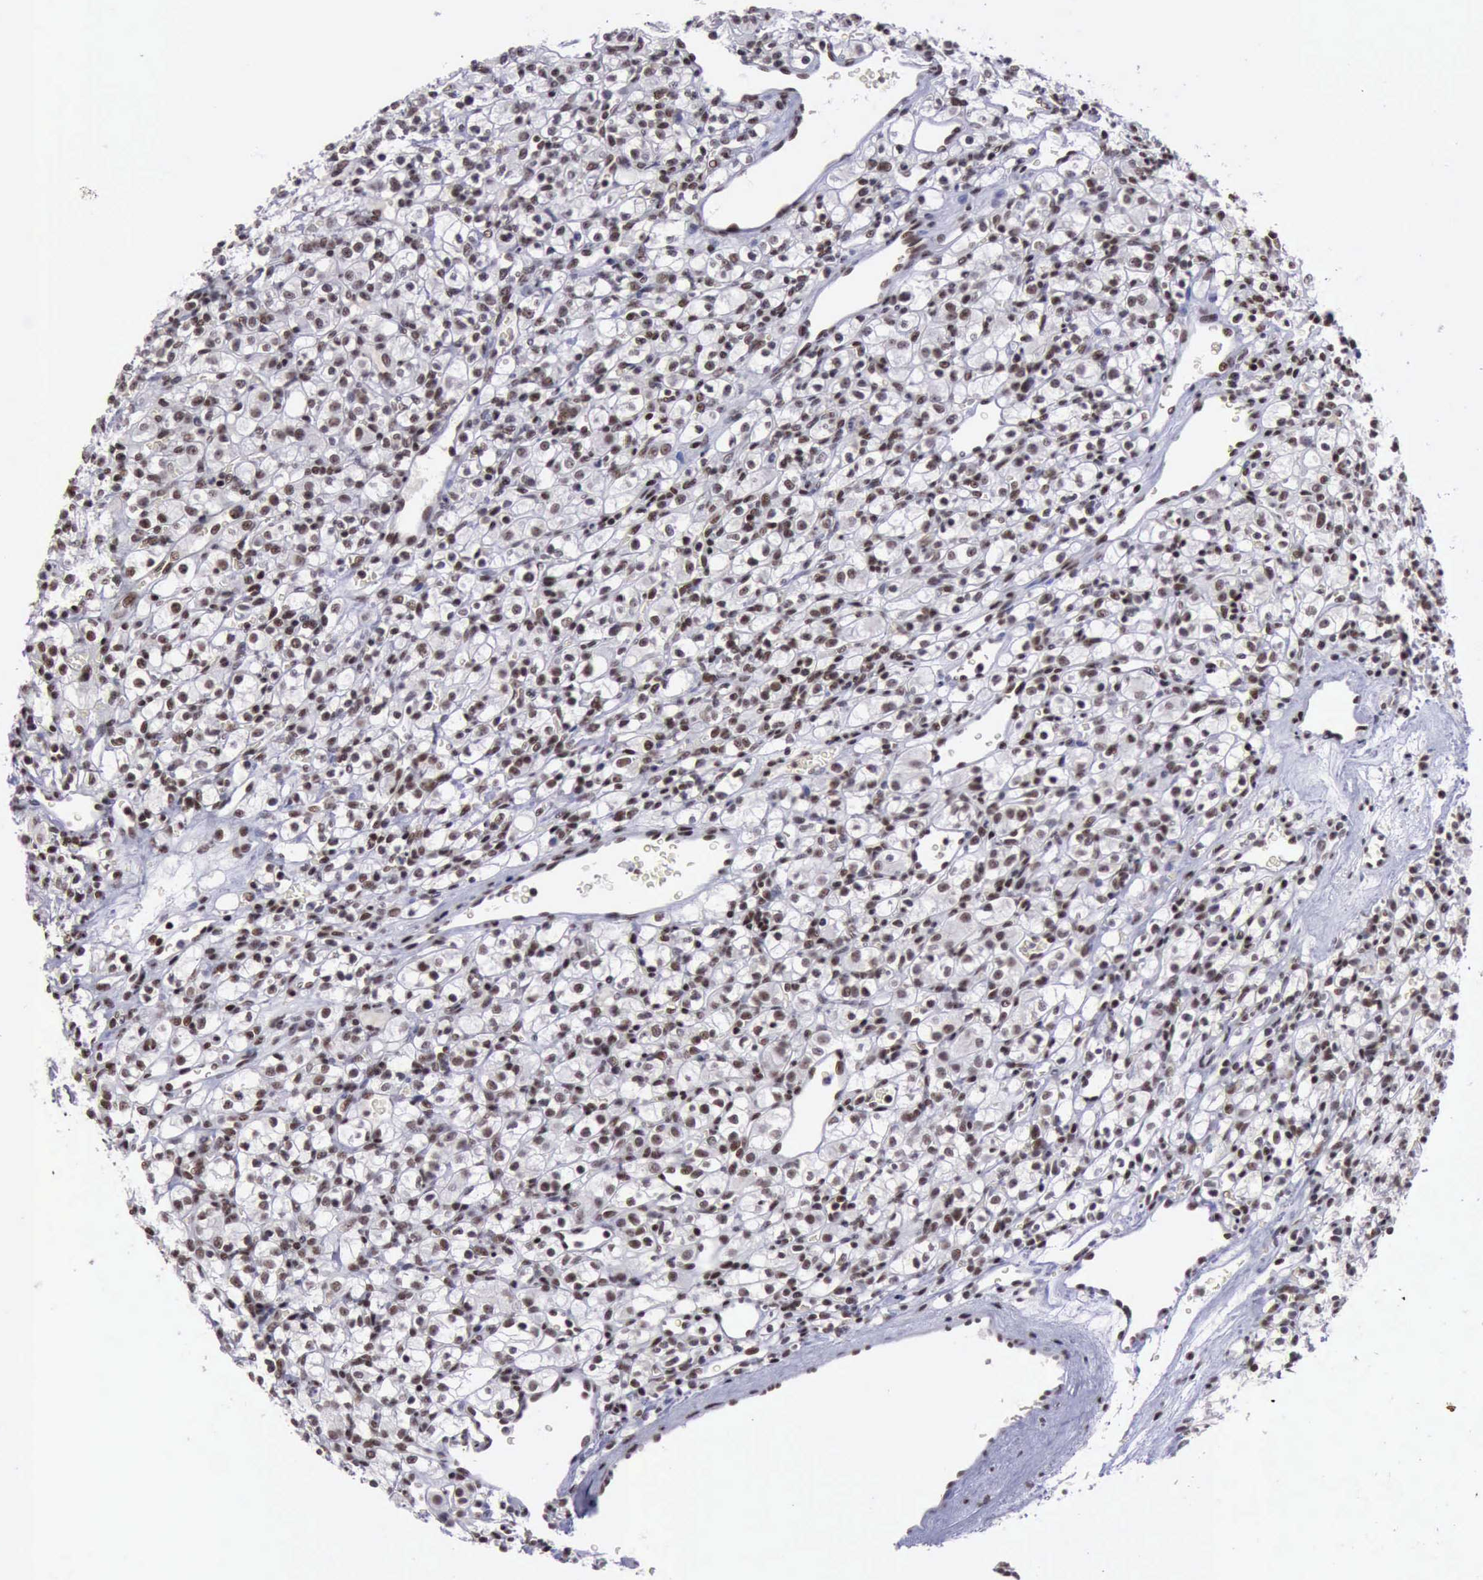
{"staining": {"intensity": "moderate", "quantity": "25%-75%", "location": "nuclear"}, "tissue": "renal cancer", "cell_type": "Tumor cells", "image_type": "cancer", "snomed": [{"axis": "morphology", "description": "Adenocarcinoma, NOS"}, {"axis": "topography", "description": "Kidney"}], "caption": "Renal cancer (adenocarcinoma) tissue shows moderate nuclear staining in approximately 25%-75% of tumor cells, visualized by immunohistochemistry. (DAB (3,3'-diaminobenzidine) = brown stain, brightfield microscopy at high magnification).", "gene": "YY1", "patient": {"sex": "female", "age": 62}}